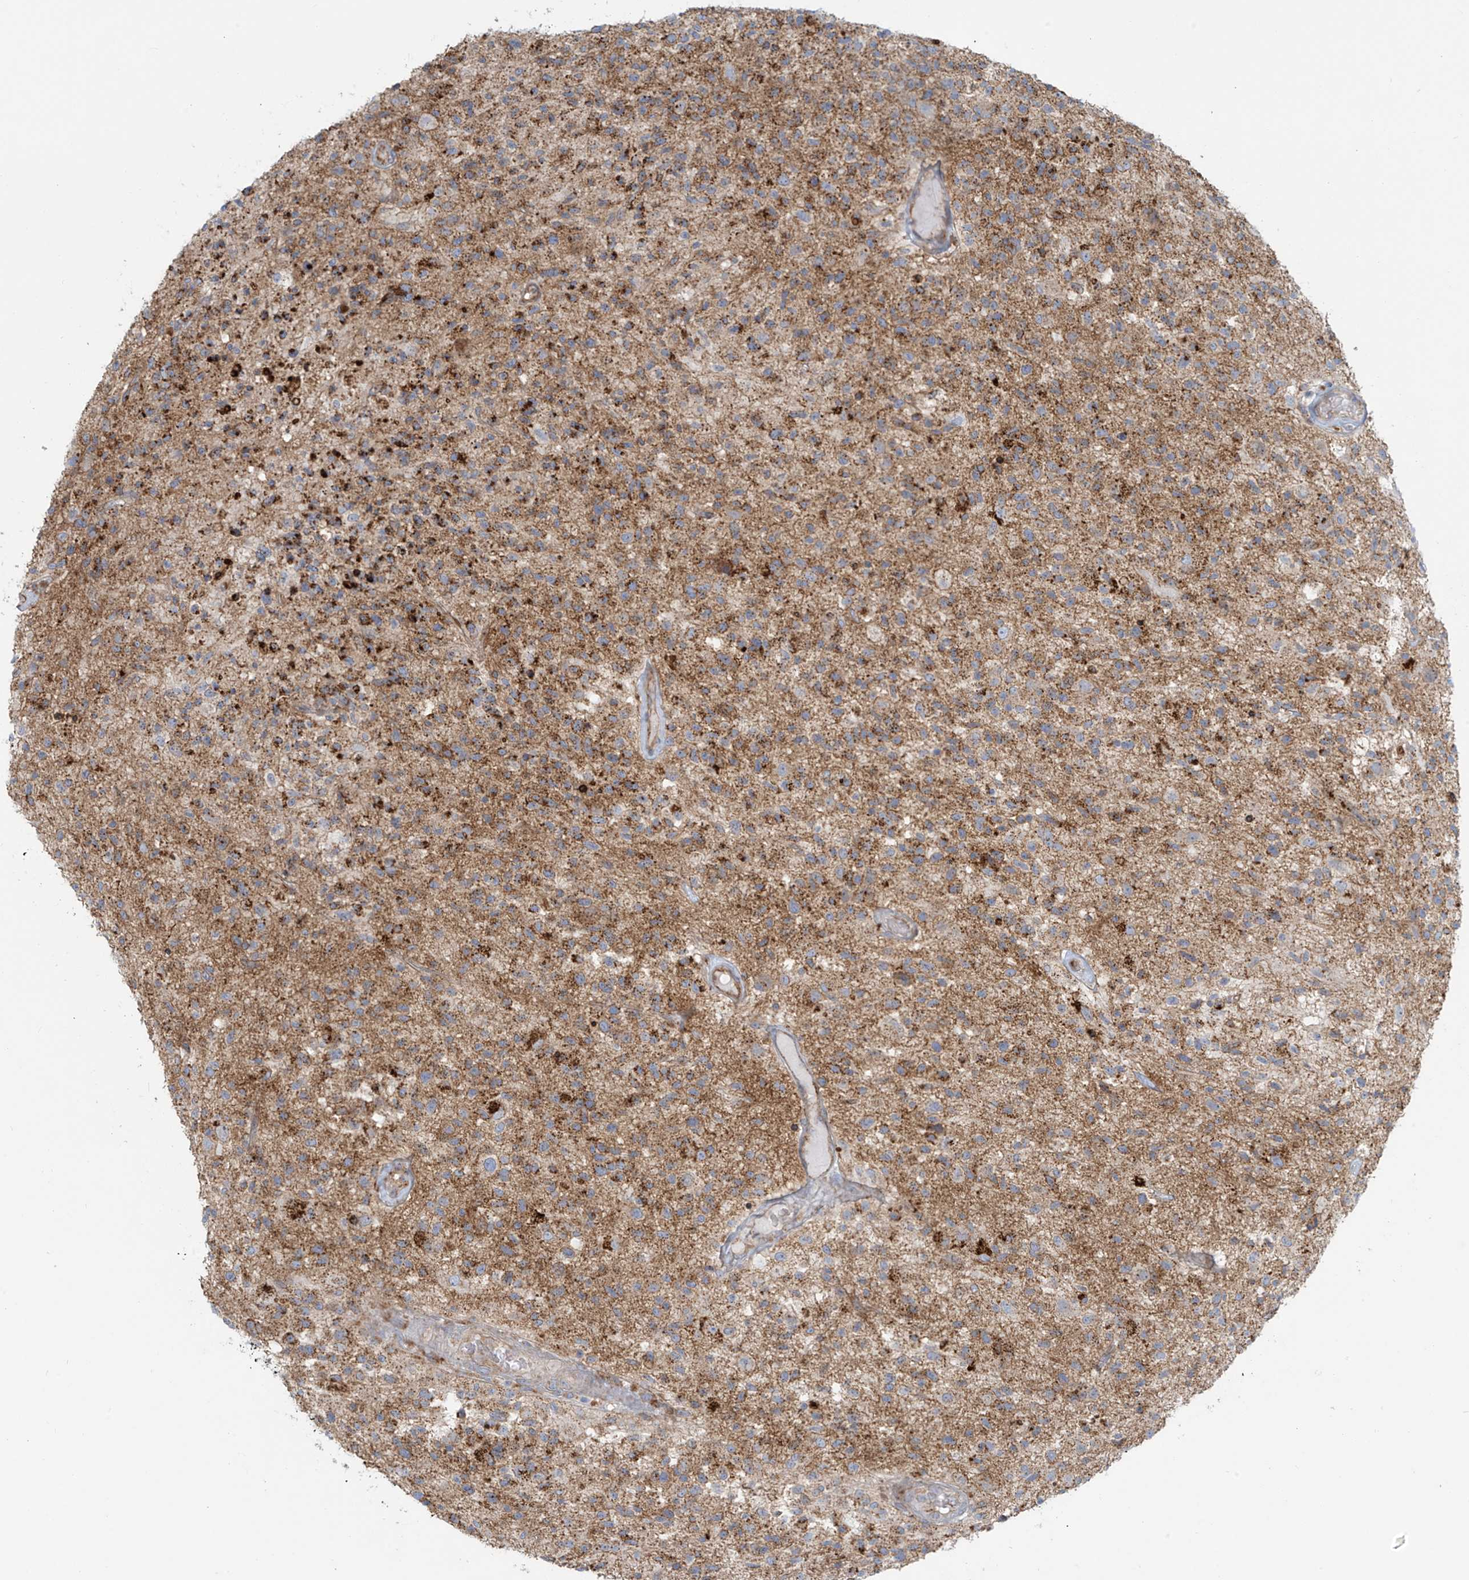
{"staining": {"intensity": "moderate", "quantity": ">75%", "location": "cytoplasmic/membranous"}, "tissue": "glioma", "cell_type": "Tumor cells", "image_type": "cancer", "snomed": [{"axis": "morphology", "description": "Glioma, malignant, High grade"}, {"axis": "morphology", "description": "Glioblastoma, NOS"}, {"axis": "topography", "description": "Brain"}], "caption": "IHC photomicrograph of human glioblastoma stained for a protein (brown), which displays medium levels of moderate cytoplasmic/membranous expression in about >75% of tumor cells.", "gene": "LZTS3", "patient": {"sex": "male", "age": 60}}